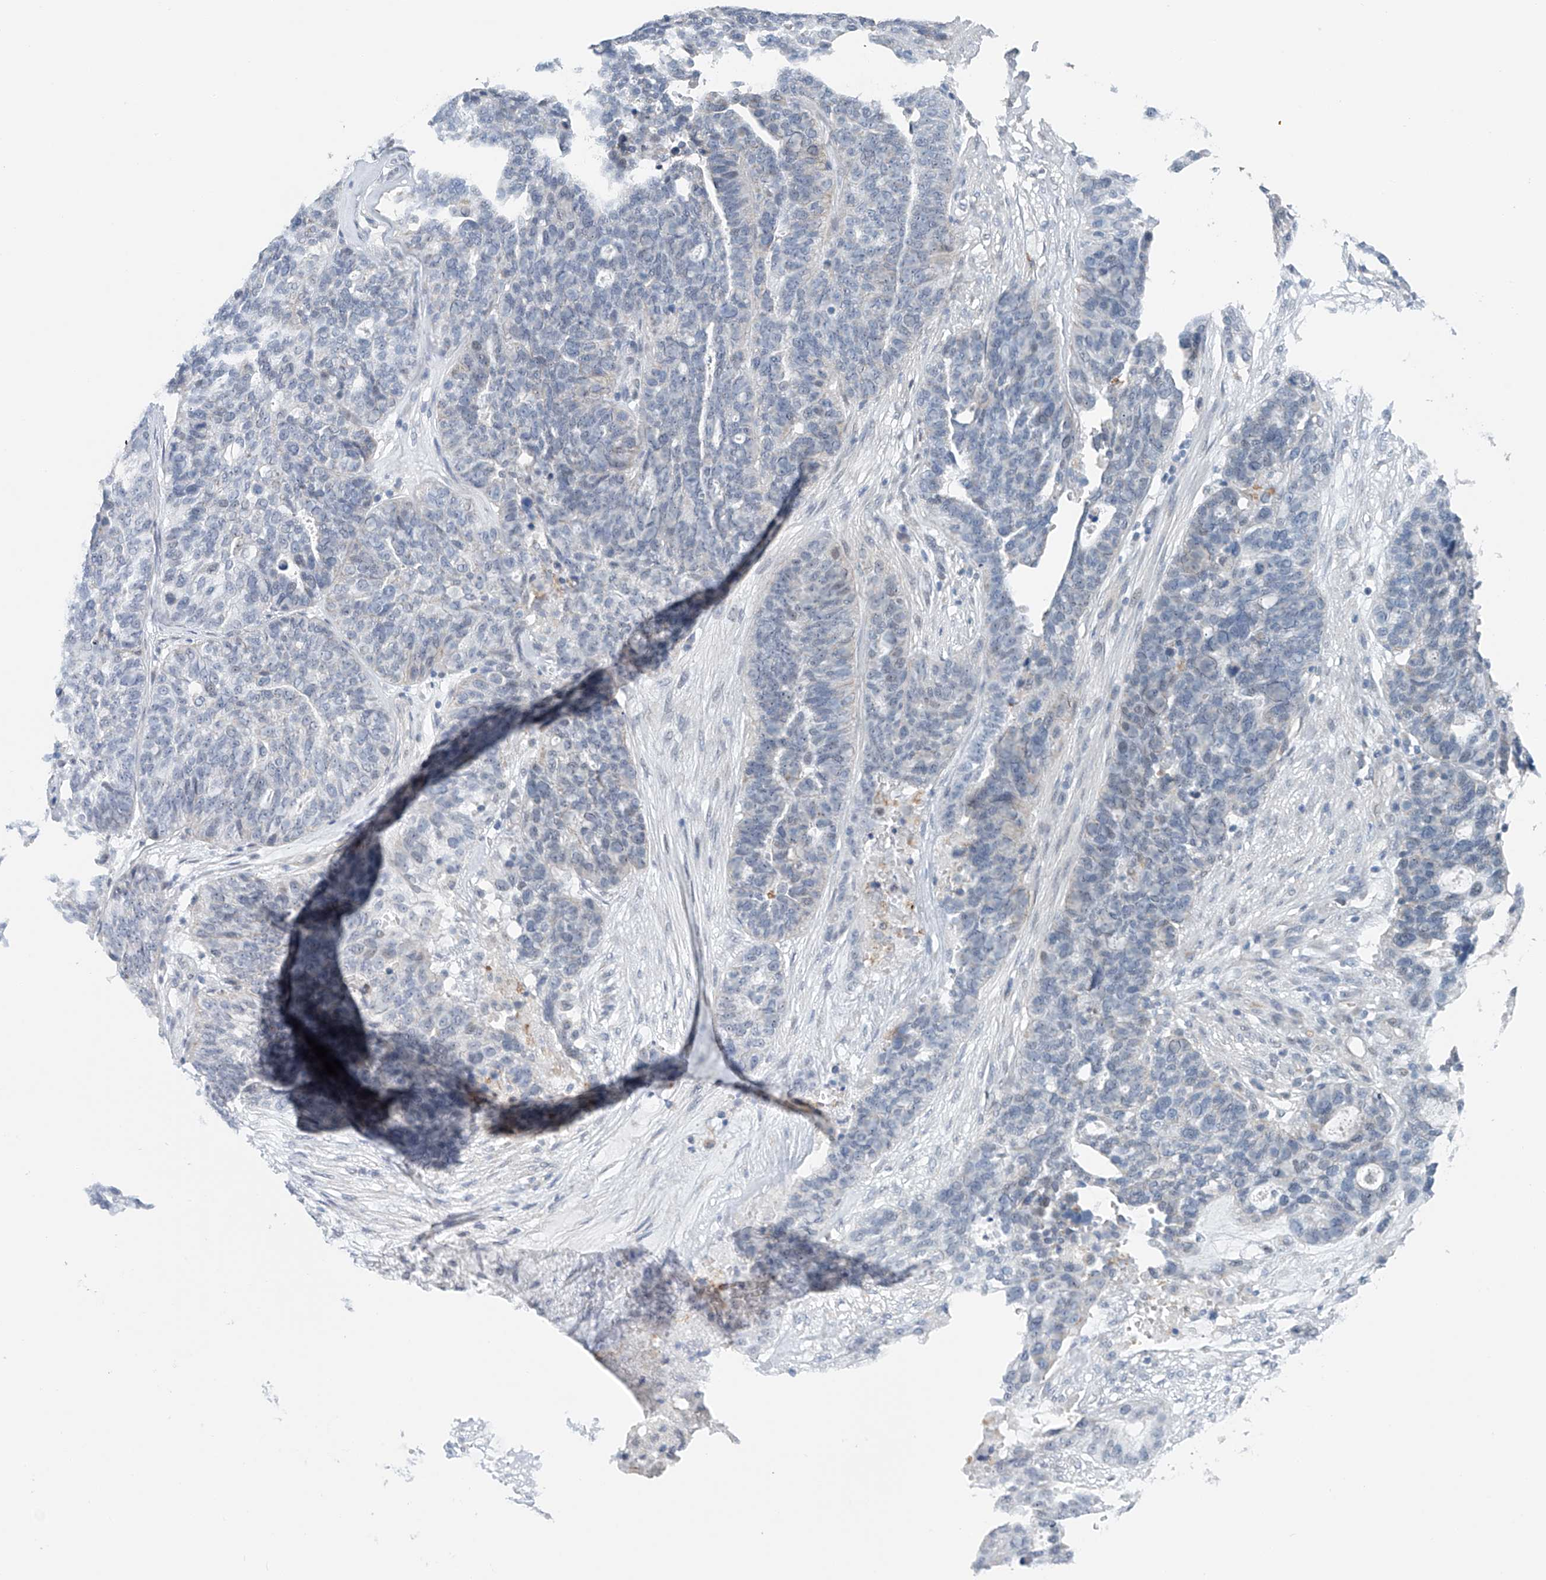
{"staining": {"intensity": "negative", "quantity": "none", "location": "none"}, "tissue": "ovarian cancer", "cell_type": "Tumor cells", "image_type": "cancer", "snomed": [{"axis": "morphology", "description": "Cystadenocarcinoma, serous, NOS"}, {"axis": "topography", "description": "Ovary"}], "caption": "Human ovarian cancer (serous cystadenocarcinoma) stained for a protein using IHC reveals no expression in tumor cells.", "gene": "KLF15", "patient": {"sex": "female", "age": 59}}